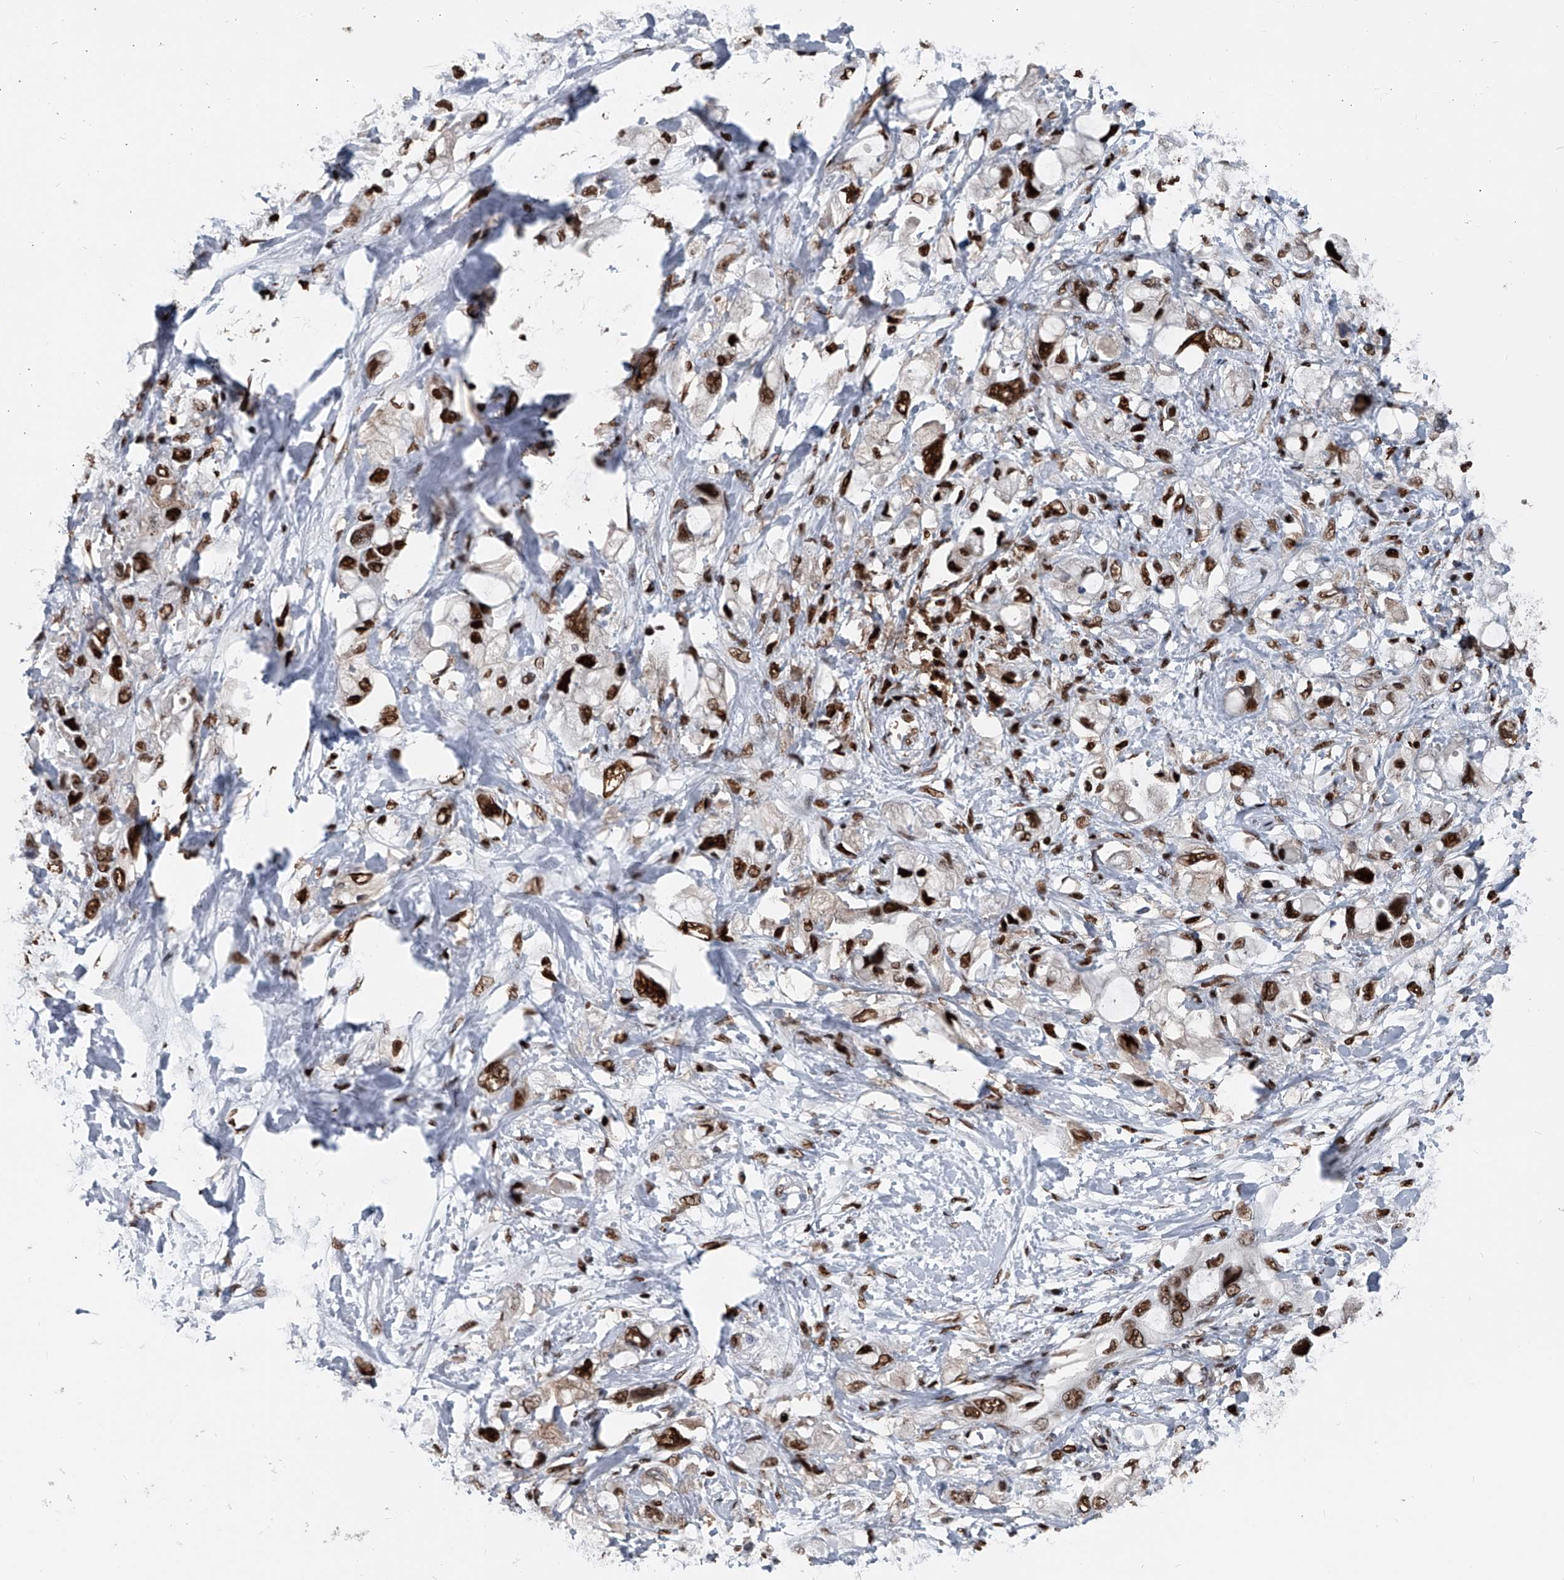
{"staining": {"intensity": "strong", "quantity": ">75%", "location": "nuclear"}, "tissue": "pancreatic cancer", "cell_type": "Tumor cells", "image_type": "cancer", "snomed": [{"axis": "morphology", "description": "Adenocarcinoma, NOS"}, {"axis": "topography", "description": "Pancreas"}], "caption": "Protein expression analysis of human pancreatic cancer reveals strong nuclear positivity in about >75% of tumor cells. Using DAB (brown) and hematoxylin (blue) stains, captured at high magnification using brightfield microscopy.", "gene": "FKBP5", "patient": {"sex": "female", "age": 56}}